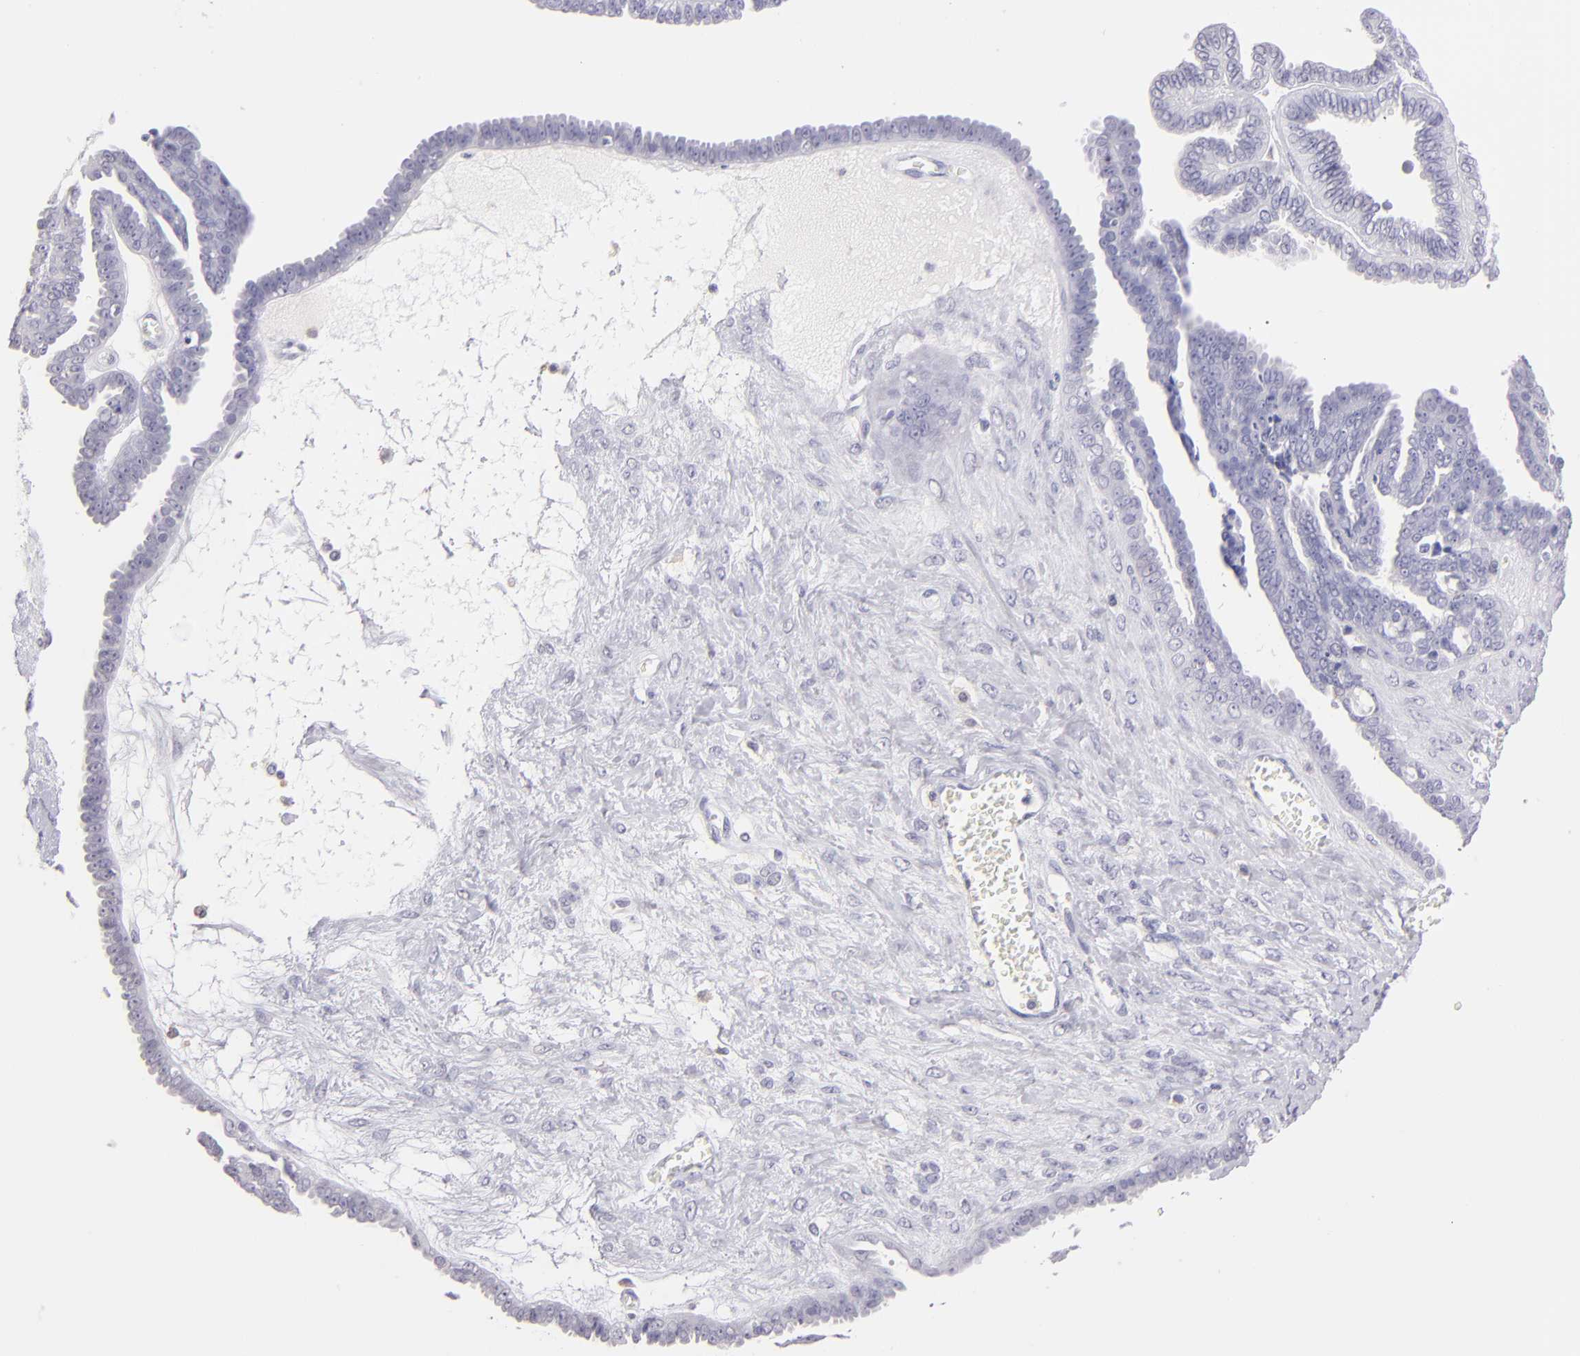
{"staining": {"intensity": "negative", "quantity": "none", "location": "none"}, "tissue": "ovarian cancer", "cell_type": "Tumor cells", "image_type": "cancer", "snomed": [{"axis": "morphology", "description": "Cystadenocarcinoma, serous, NOS"}, {"axis": "topography", "description": "Ovary"}], "caption": "Image shows no significant protein positivity in tumor cells of serous cystadenocarcinoma (ovarian).", "gene": "IL2RA", "patient": {"sex": "female", "age": 71}}